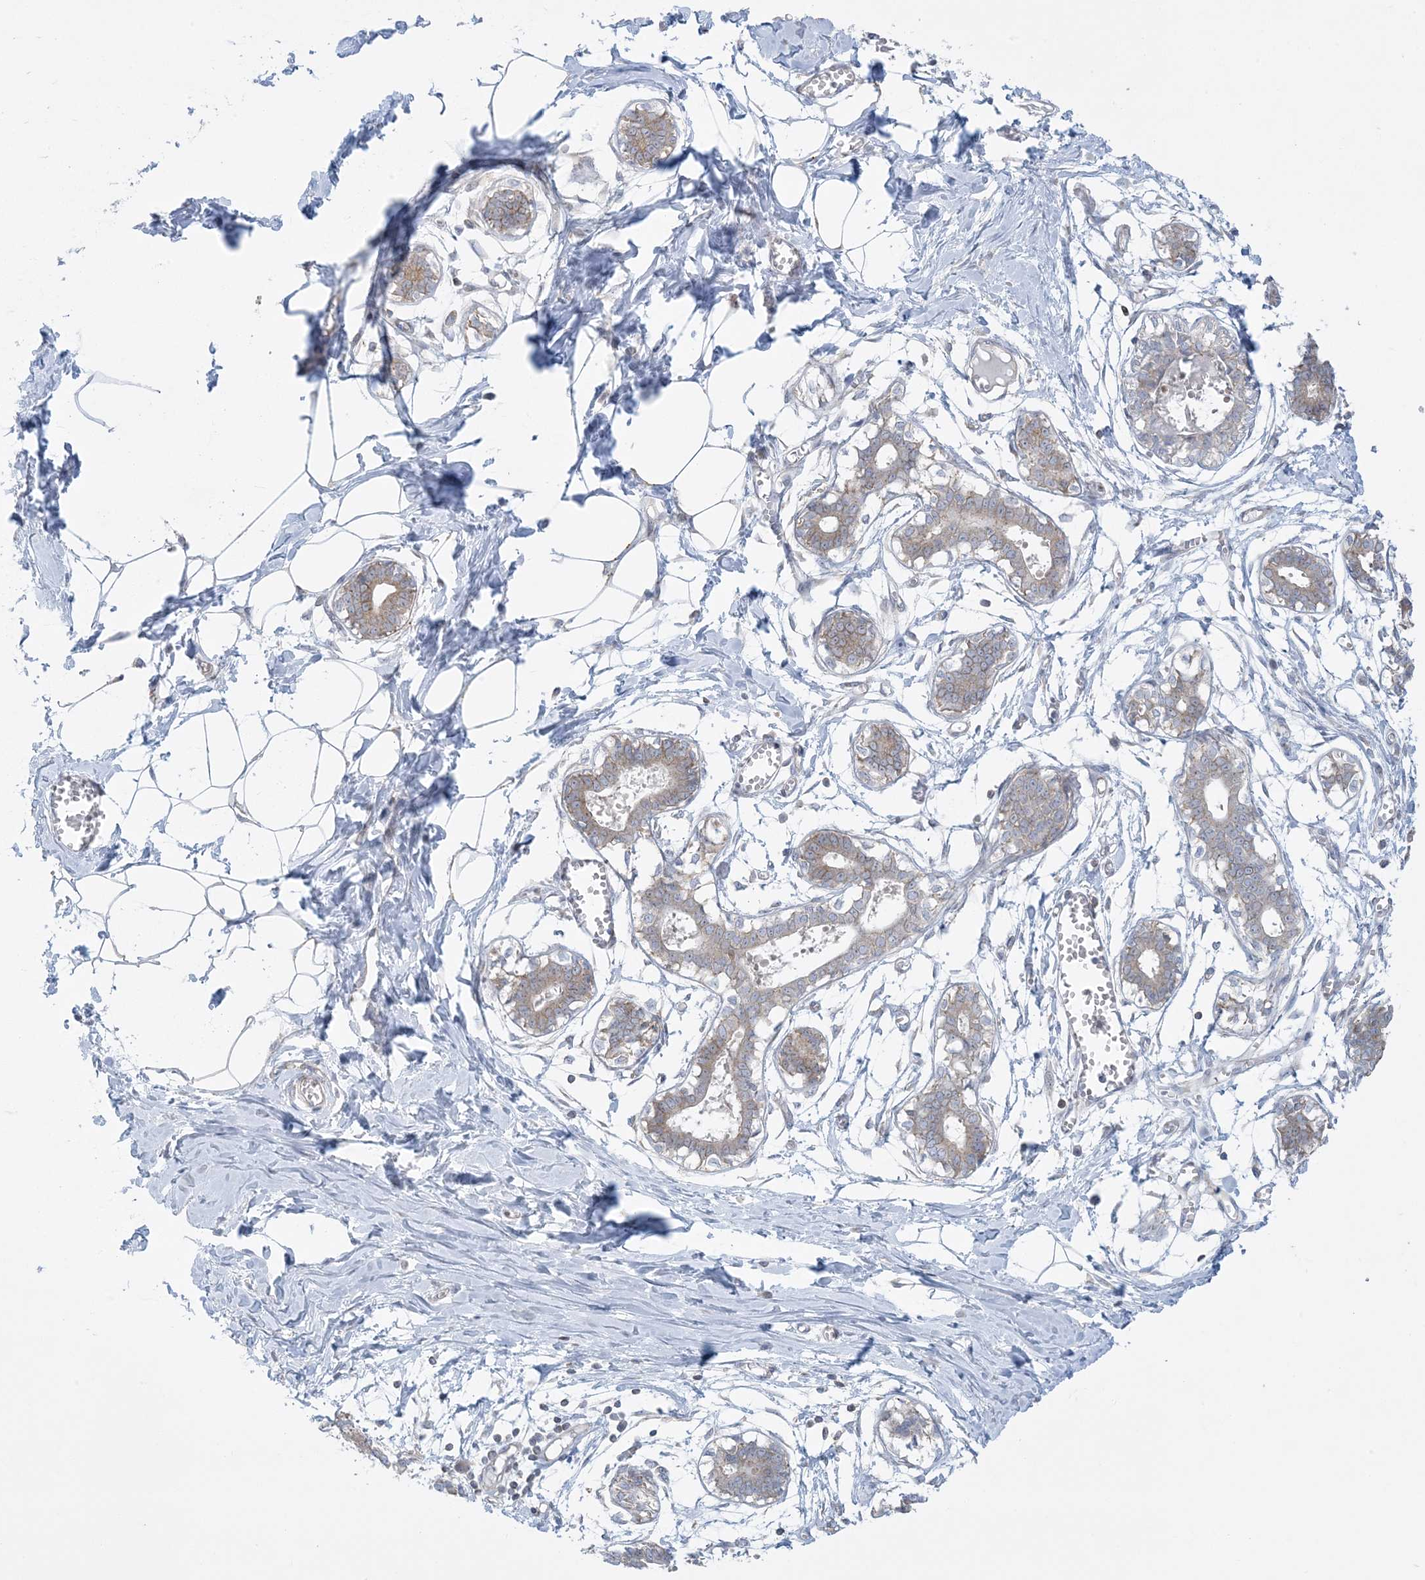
{"staining": {"intensity": "negative", "quantity": "none", "location": "none"}, "tissue": "breast", "cell_type": "Adipocytes", "image_type": "normal", "snomed": [{"axis": "morphology", "description": "Normal tissue, NOS"}, {"axis": "topography", "description": "Breast"}], "caption": "The image reveals no significant expression in adipocytes of breast.", "gene": "SLAMF9", "patient": {"sex": "female", "age": 27}}